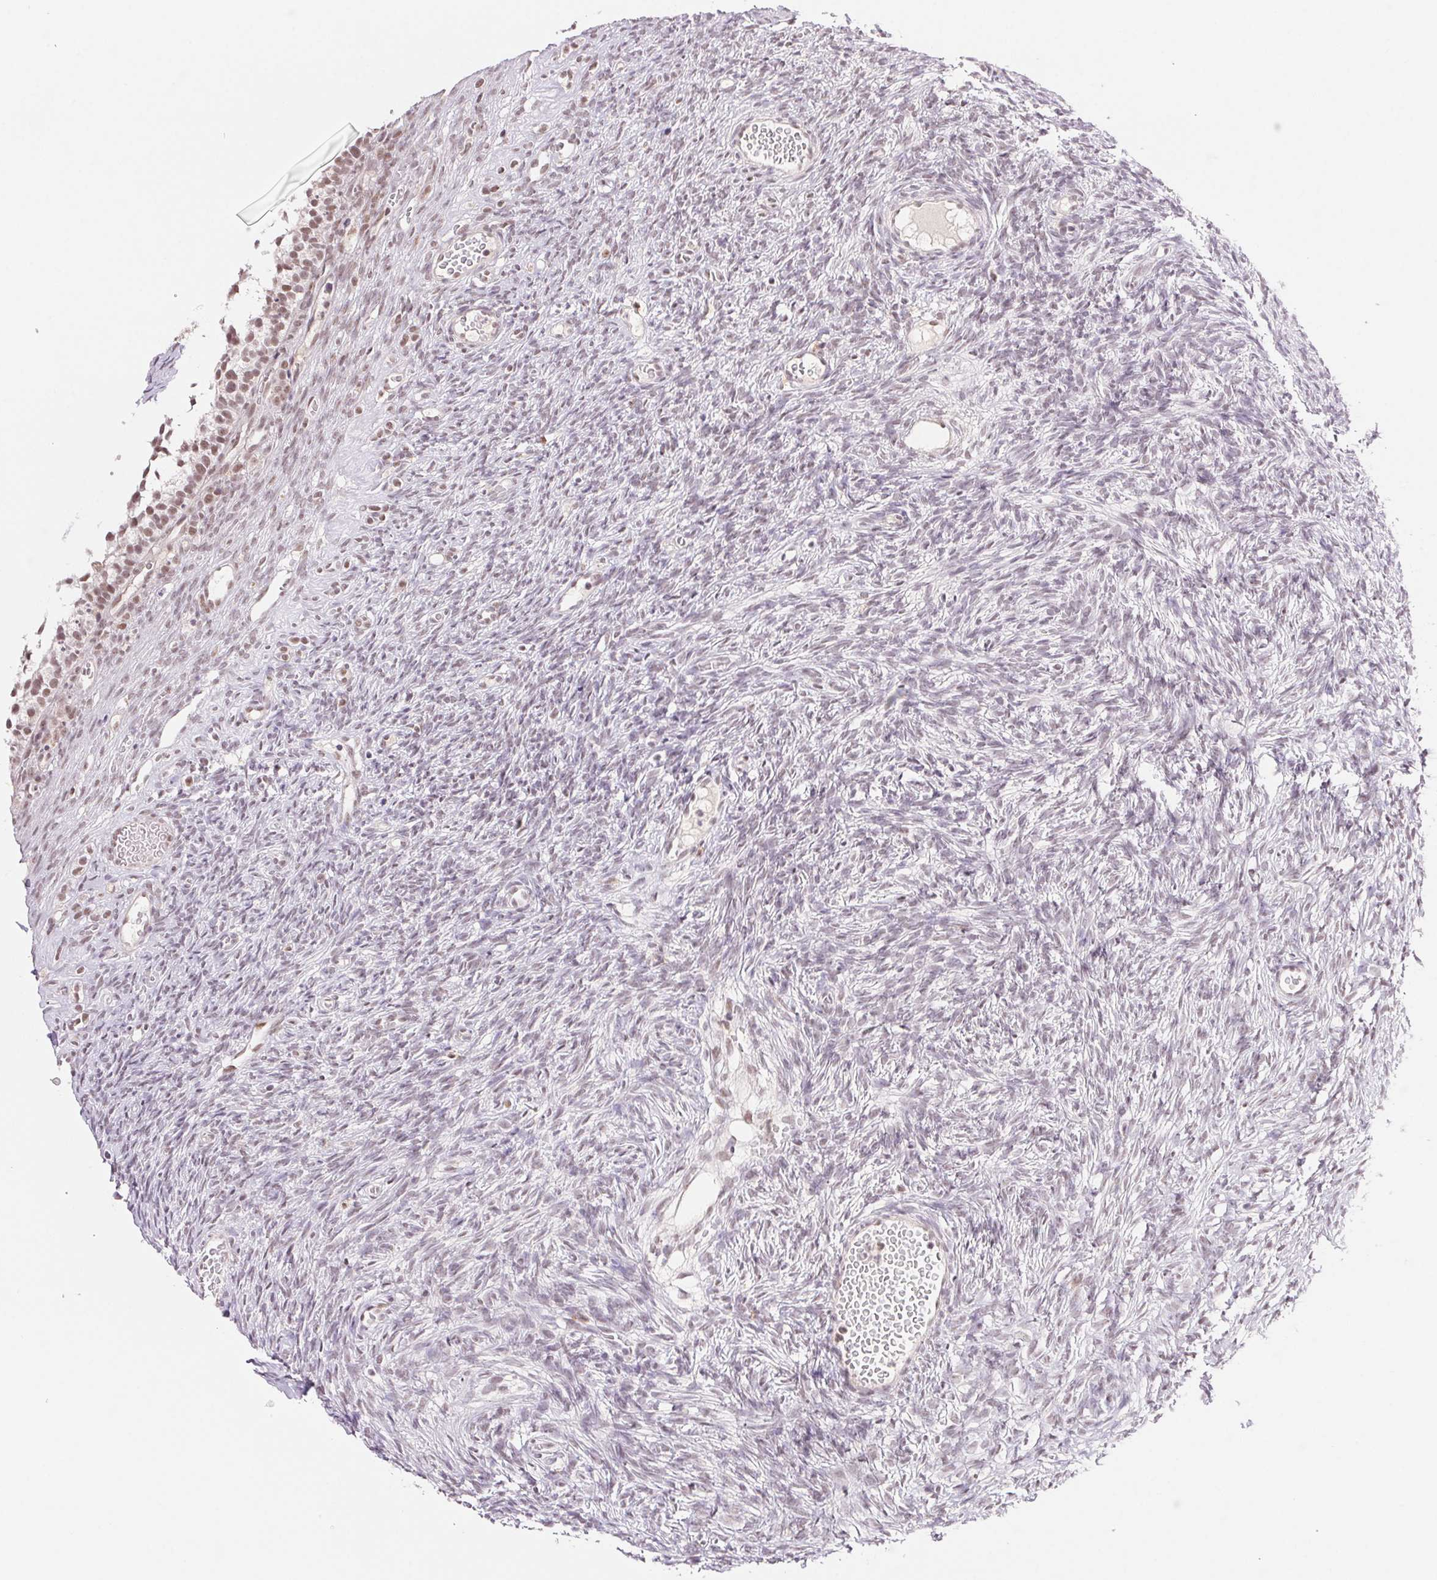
{"staining": {"intensity": "moderate", "quantity": "<25%", "location": "nuclear"}, "tissue": "ovary", "cell_type": "Ovarian stroma cells", "image_type": "normal", "snomed": [{"axis": "morphology", "description": "Normal tissue, NOS"}, {"axis": "topography", "description": "Ovary"}], "caption": "Immunohistochemical staining of normal human ovary shows low levels of moderate nuclear expression in about <25% of ovarian stroma cells.", "gene": "PRPF18", "patient": {"sex": "female", "age": 34}}